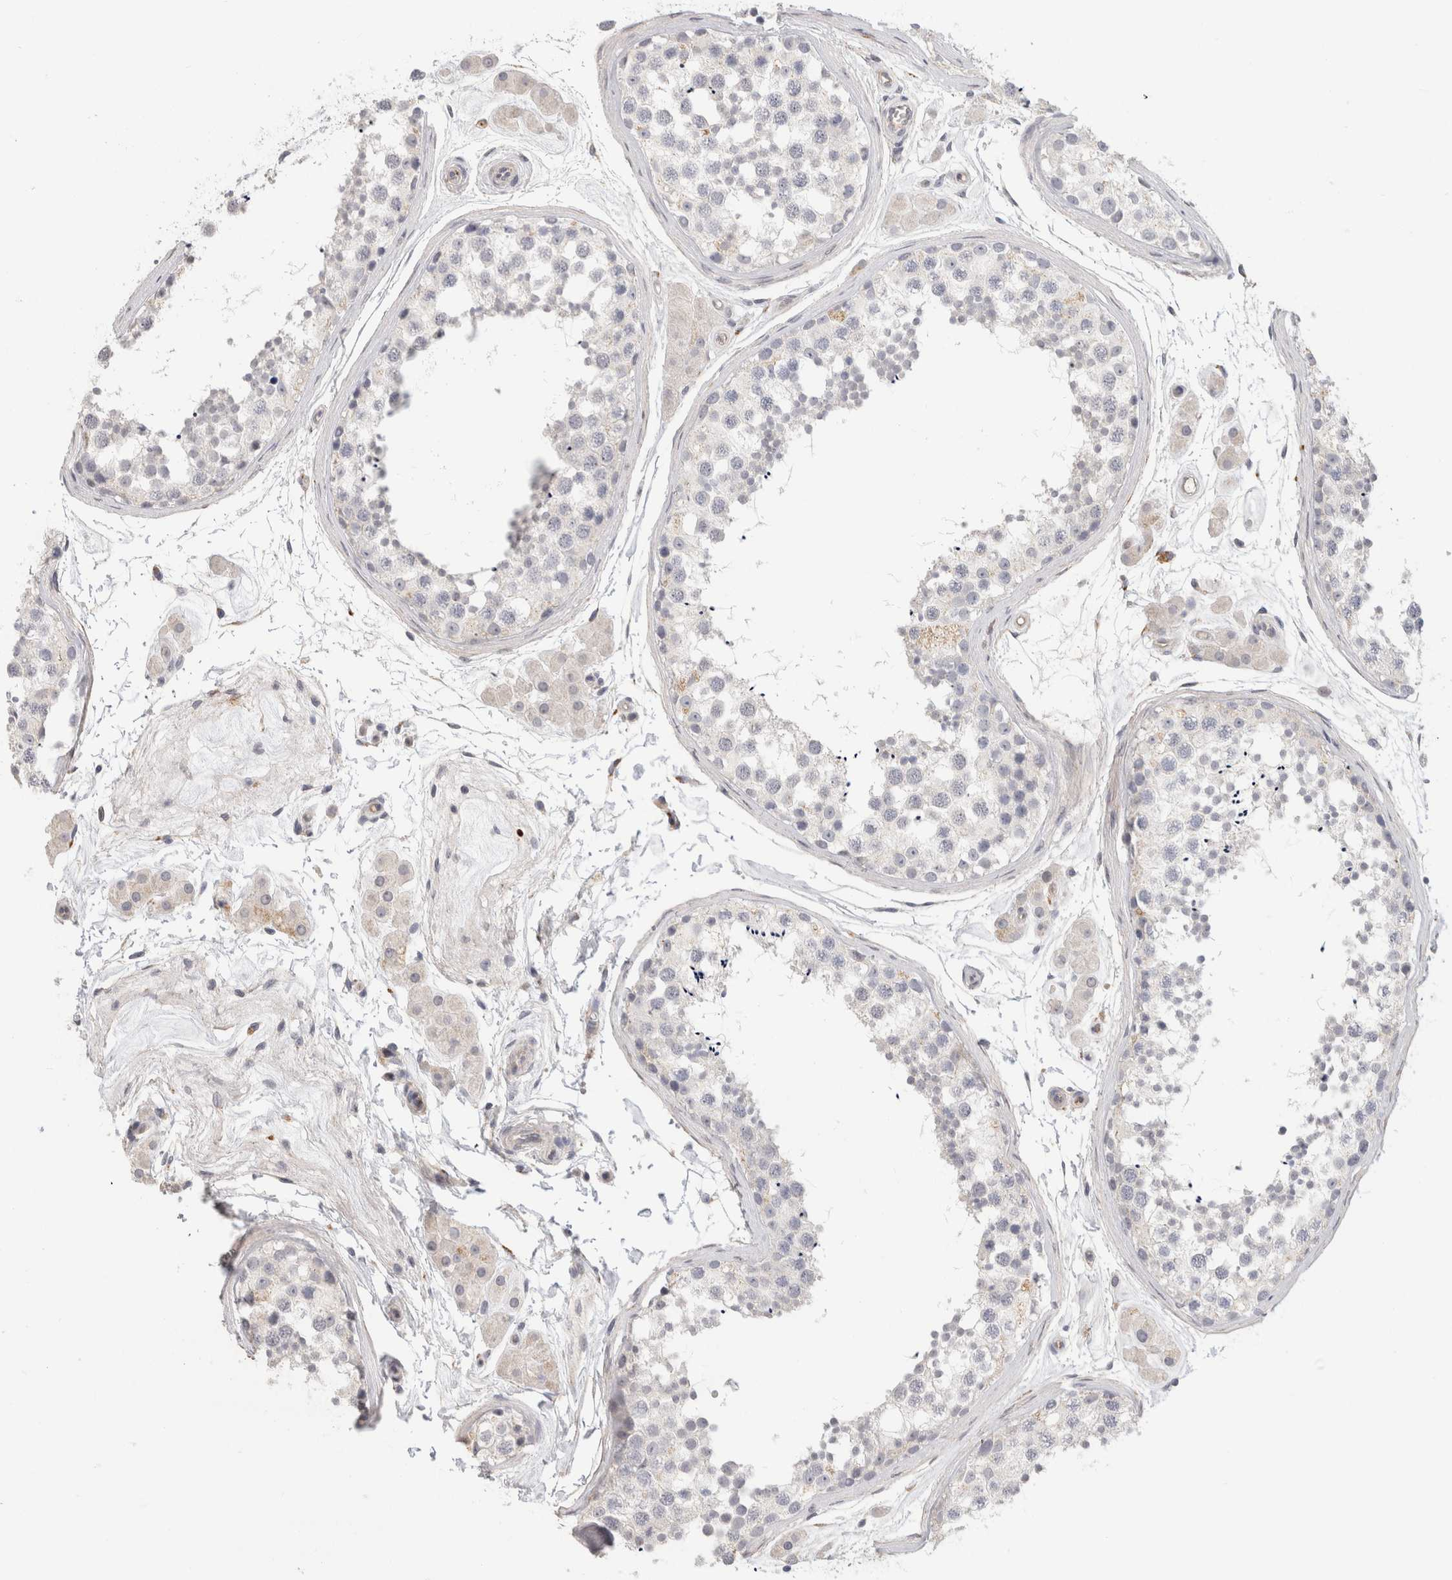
{"staining": {"intensity": "negative", "quantity": "none", "location": "none"}, "tissue": "testis", "cell_type": "Cells in seminiferous ducts", "image_type": "normal", "snomed": [{"axis": "morphology", "description": "Normal tissue, NOS"}, {"axis": "topography", "description": "Testis"}], "caption": "Immunohistochemistry (IHC) of benign testis exhibits no expression in cells in seminiferous ducts.", "gene": "AFP", "patient": {"sex": "male", "age": 56}}